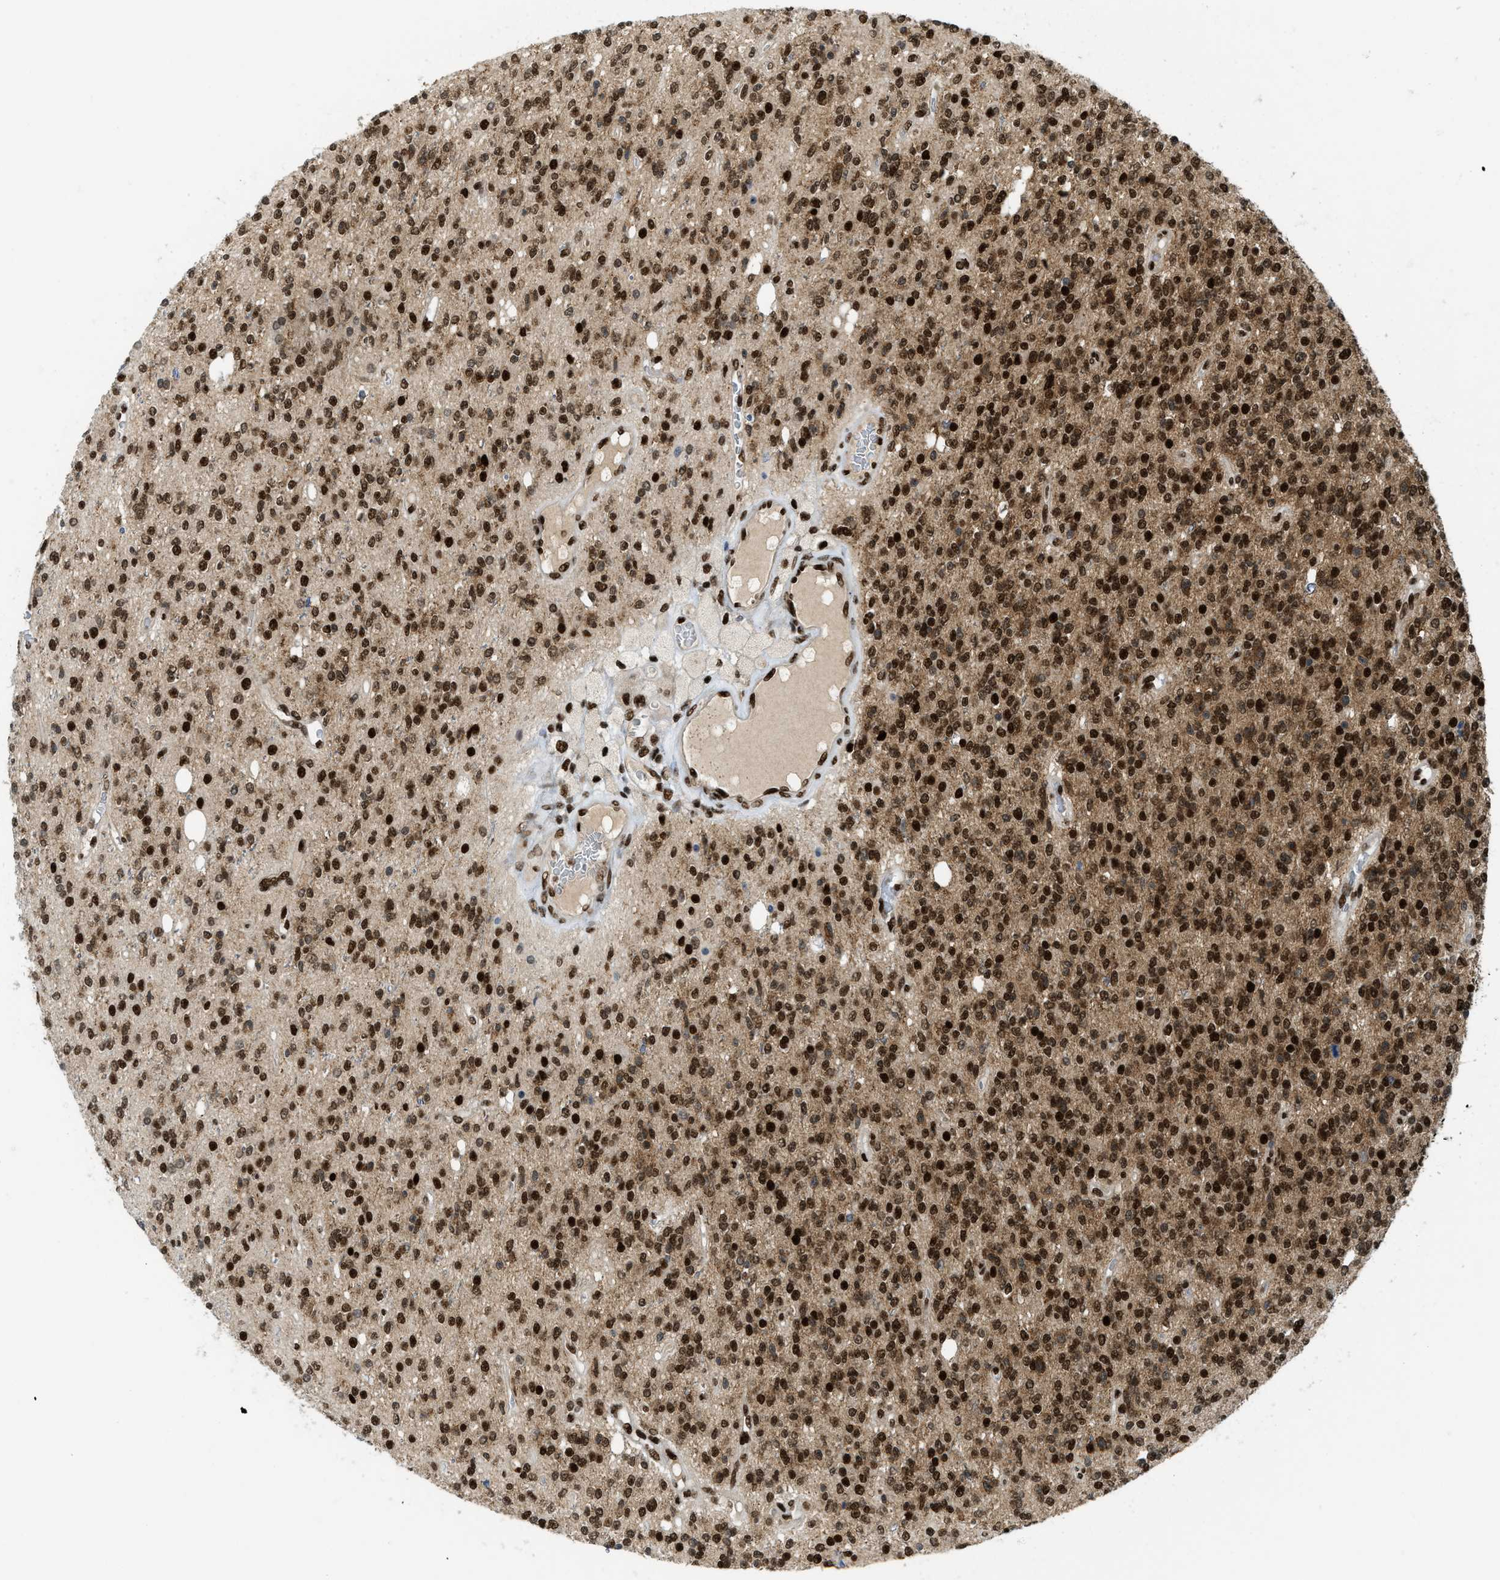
{"staining": {"intensity": "strong", "quantity": ">75%", "location": "nuclear"}, "tissue": "glioma", "cell_type": "Tumor cells", "image_type": "cancer", "snomed": [{"axis": "morphology", "description": "Glioma, malignant, High grade"}, {"axis": "topography", "description": "Brain"}], "caption": "Tumor cells demonstrate strong nuclear staining in about >75% of cells in glioma. (Stains: DAB in brown, nuclei in blue, Microscopy: brightfield microscopy at high magnification).", "gene": "RFX5", "patient": {"sex": "male", "age": 34}}